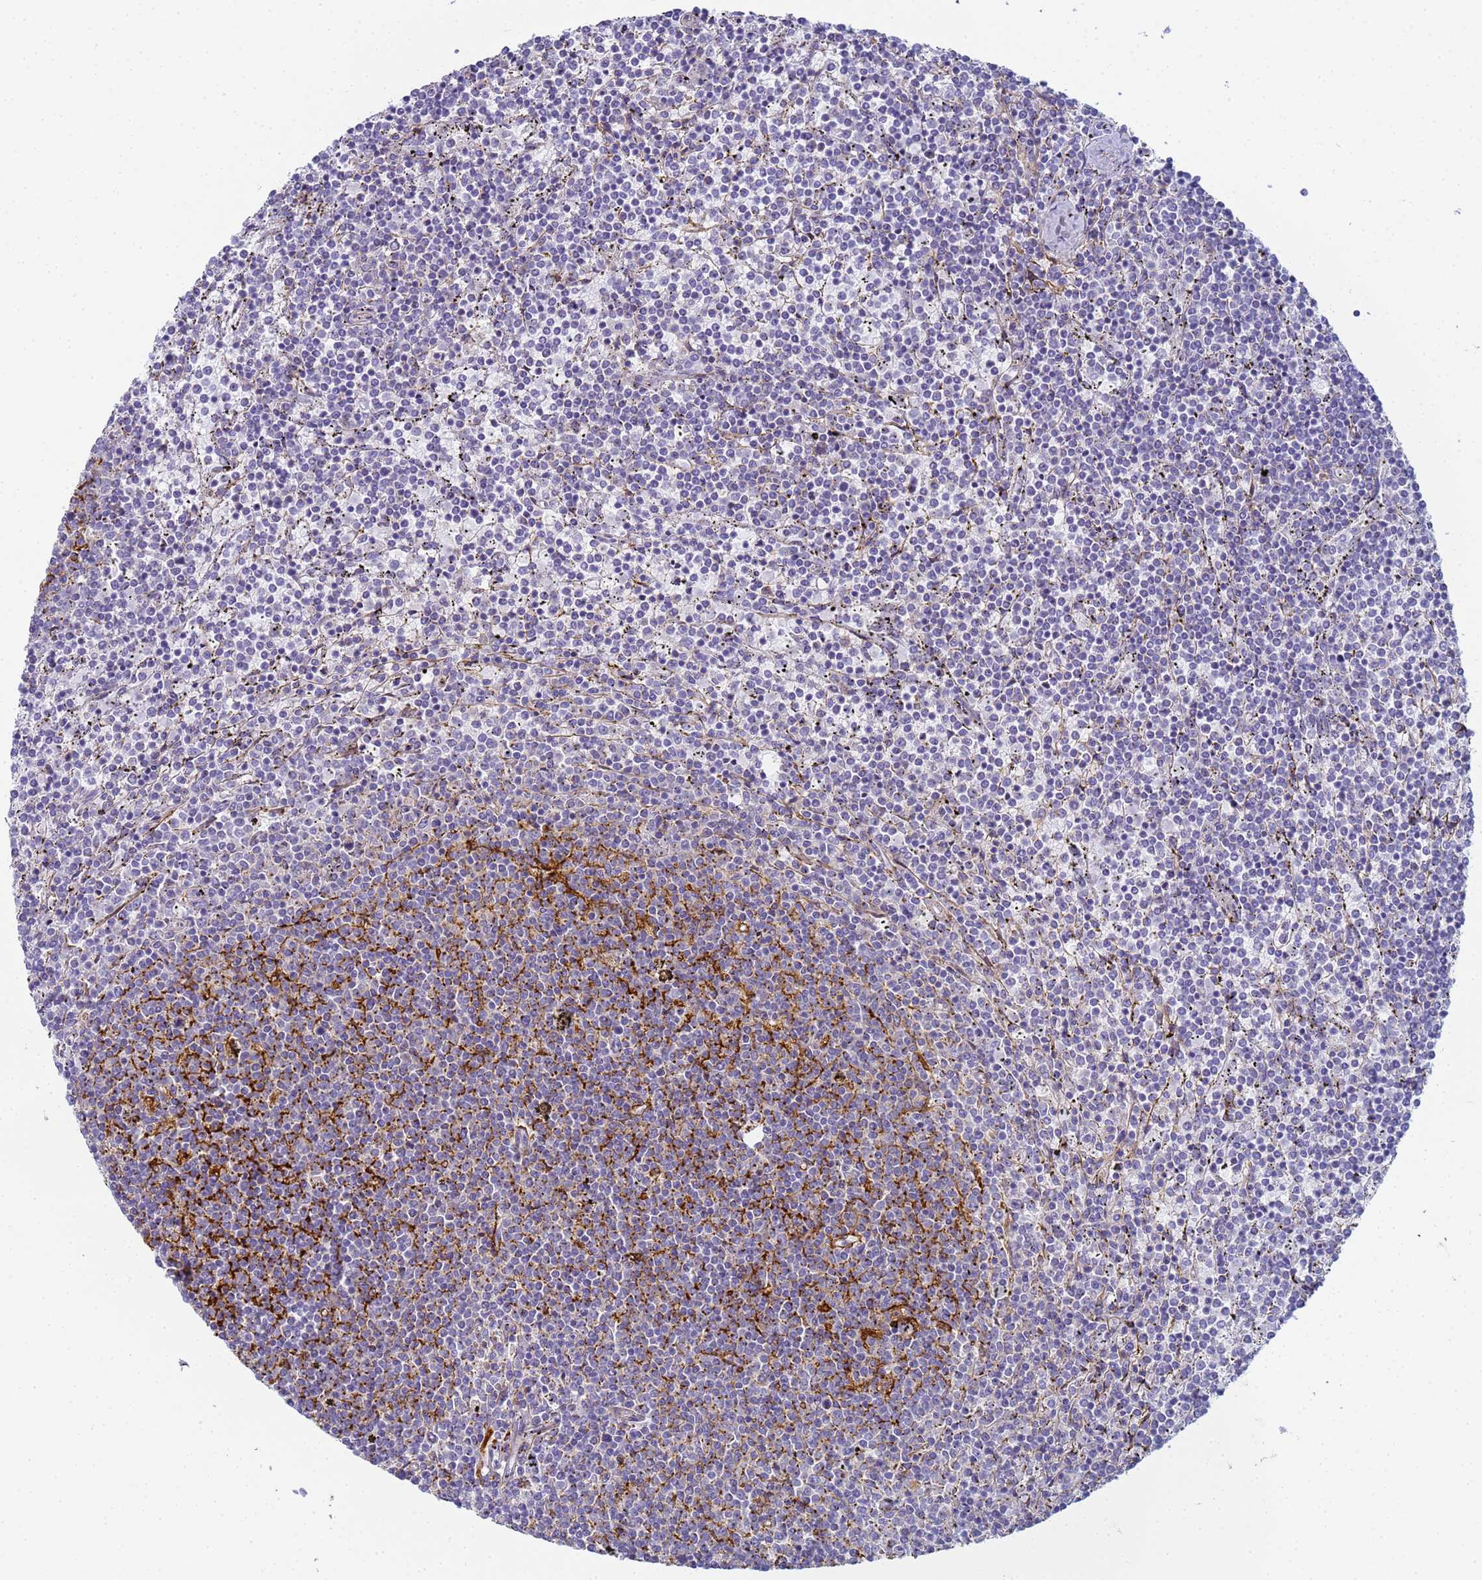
{"staining": {"intensity": "negative", "quantity": "none", "location": "none"}, "tissue": "lymphoma", "cell_type": "Tumor cells", "image_type": "cancer", "snomed": [{"axis": "morphology", "description": "Malignant lymphoma, non-Hodgkin's type, Low grade"}, {"axis": "topography", "description": "Spleen"}], "caption": "Lymphoma was stained to show a protein in brown. There is no significant staining in tumor cells.", "gene": "CR1", "patient": {"sex": "female", "age": 50}}